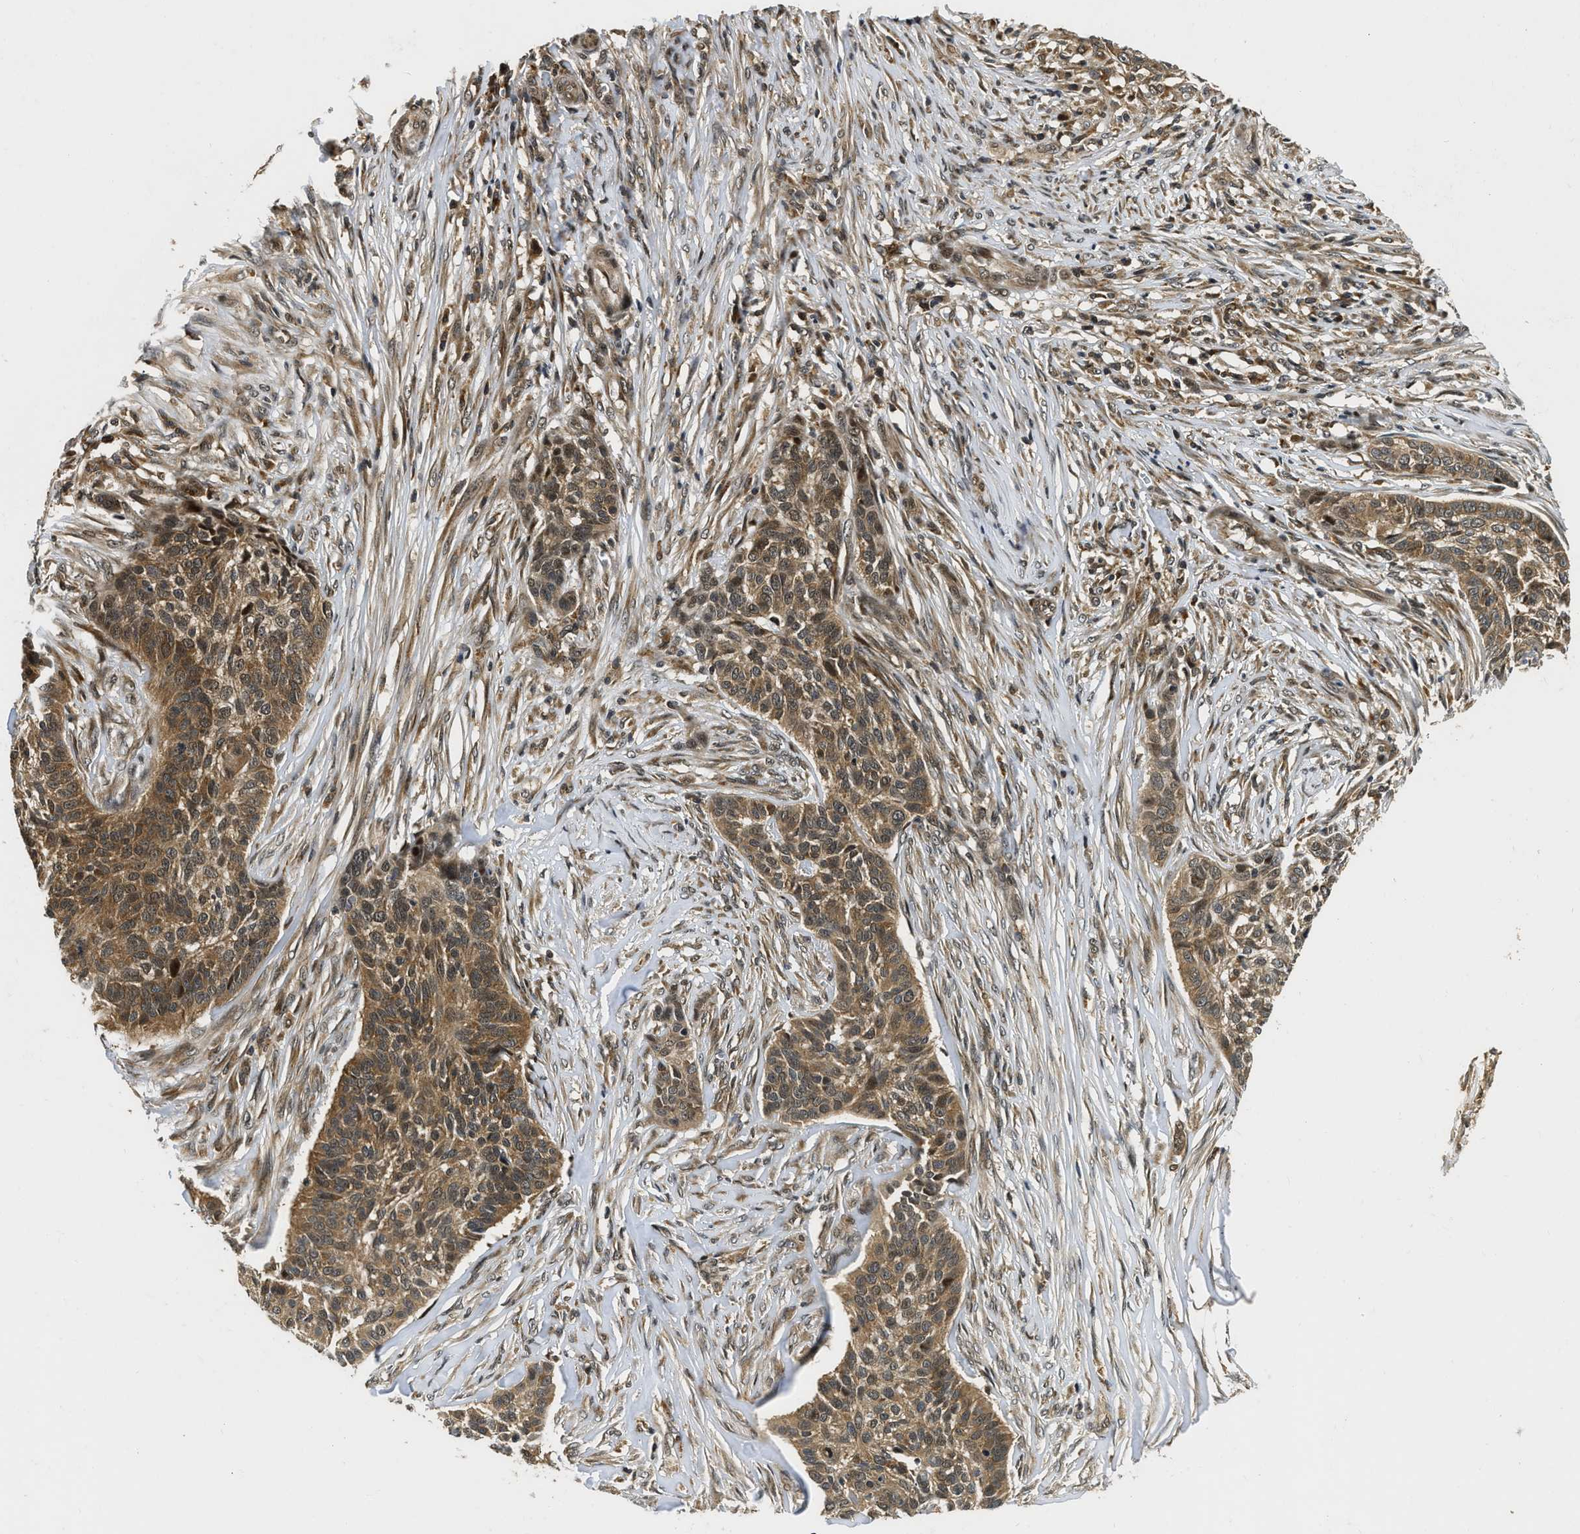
{"staining": {"intensity": "moderate", "quantity": ">75%", "location": "cytoplasmic/membranous"}, "tissue": "skin cancer", "cell_type": "Tumor cells", "image_type": "cancer", "snomed": [{"axis": "morphology", "description": "Basal cell carcinoma"}, {"axis": "topography", "description": "Skin"}], "caption": "Immunohistochemical staining of human skin cancer (basal cell carcinoma) displays moderate cytoplasmic/membranous protein staining in about >75% of tumor cells.", "gene": "ADSL", "patient": {"sex": "male", "age": 85}}